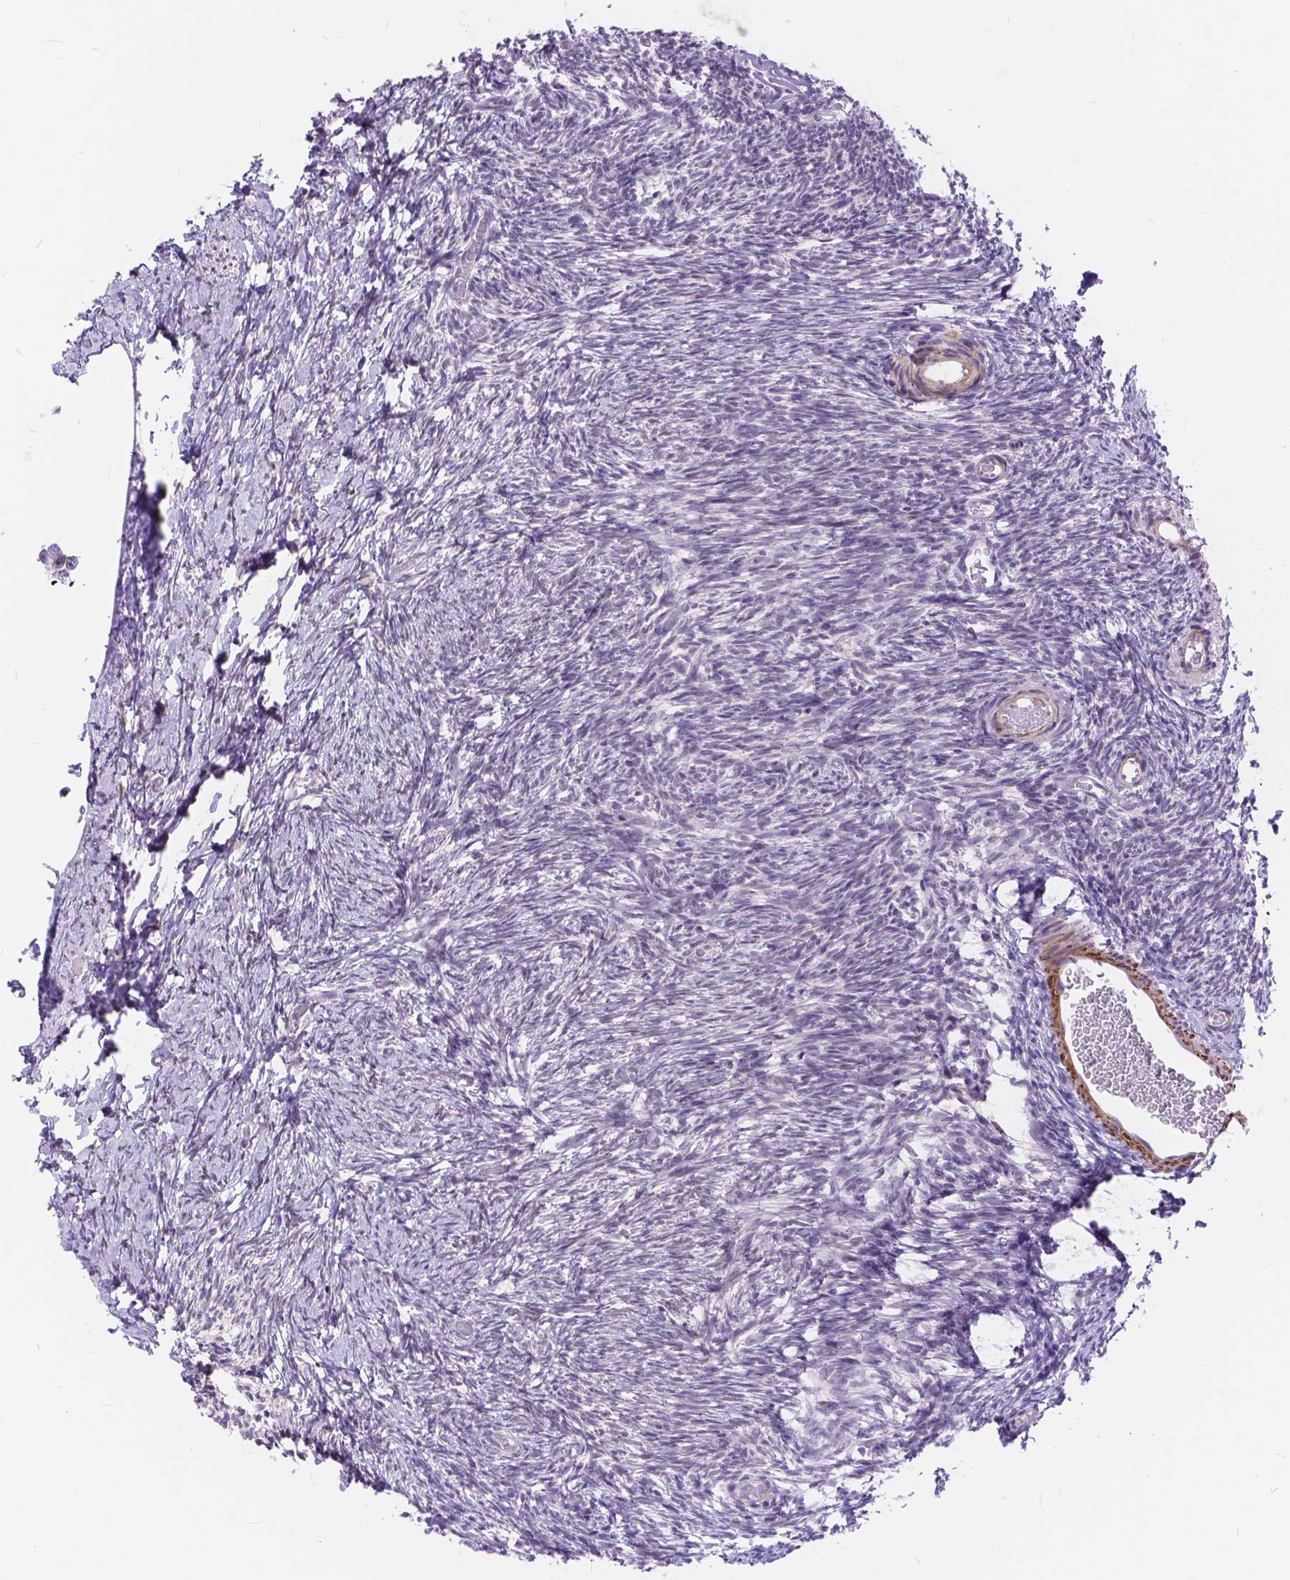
{"staining": {"intensity": "negative", "quantity": "none", "location": "none"}, "tissue": "ovary", "cell_type": "Ovarian stroma cells", "image_type": "normal", "snomed": [{"axis": "morphology", "description": "Normal tissue, NOS"}, {"axis": "topography", "description": "Ovary"}], "caption": "Image shows no protein expression in ovarian stroma cells of normal ovary.", "gene": "MAN2C1", "patient": {"sex": "female", "age": 39}}